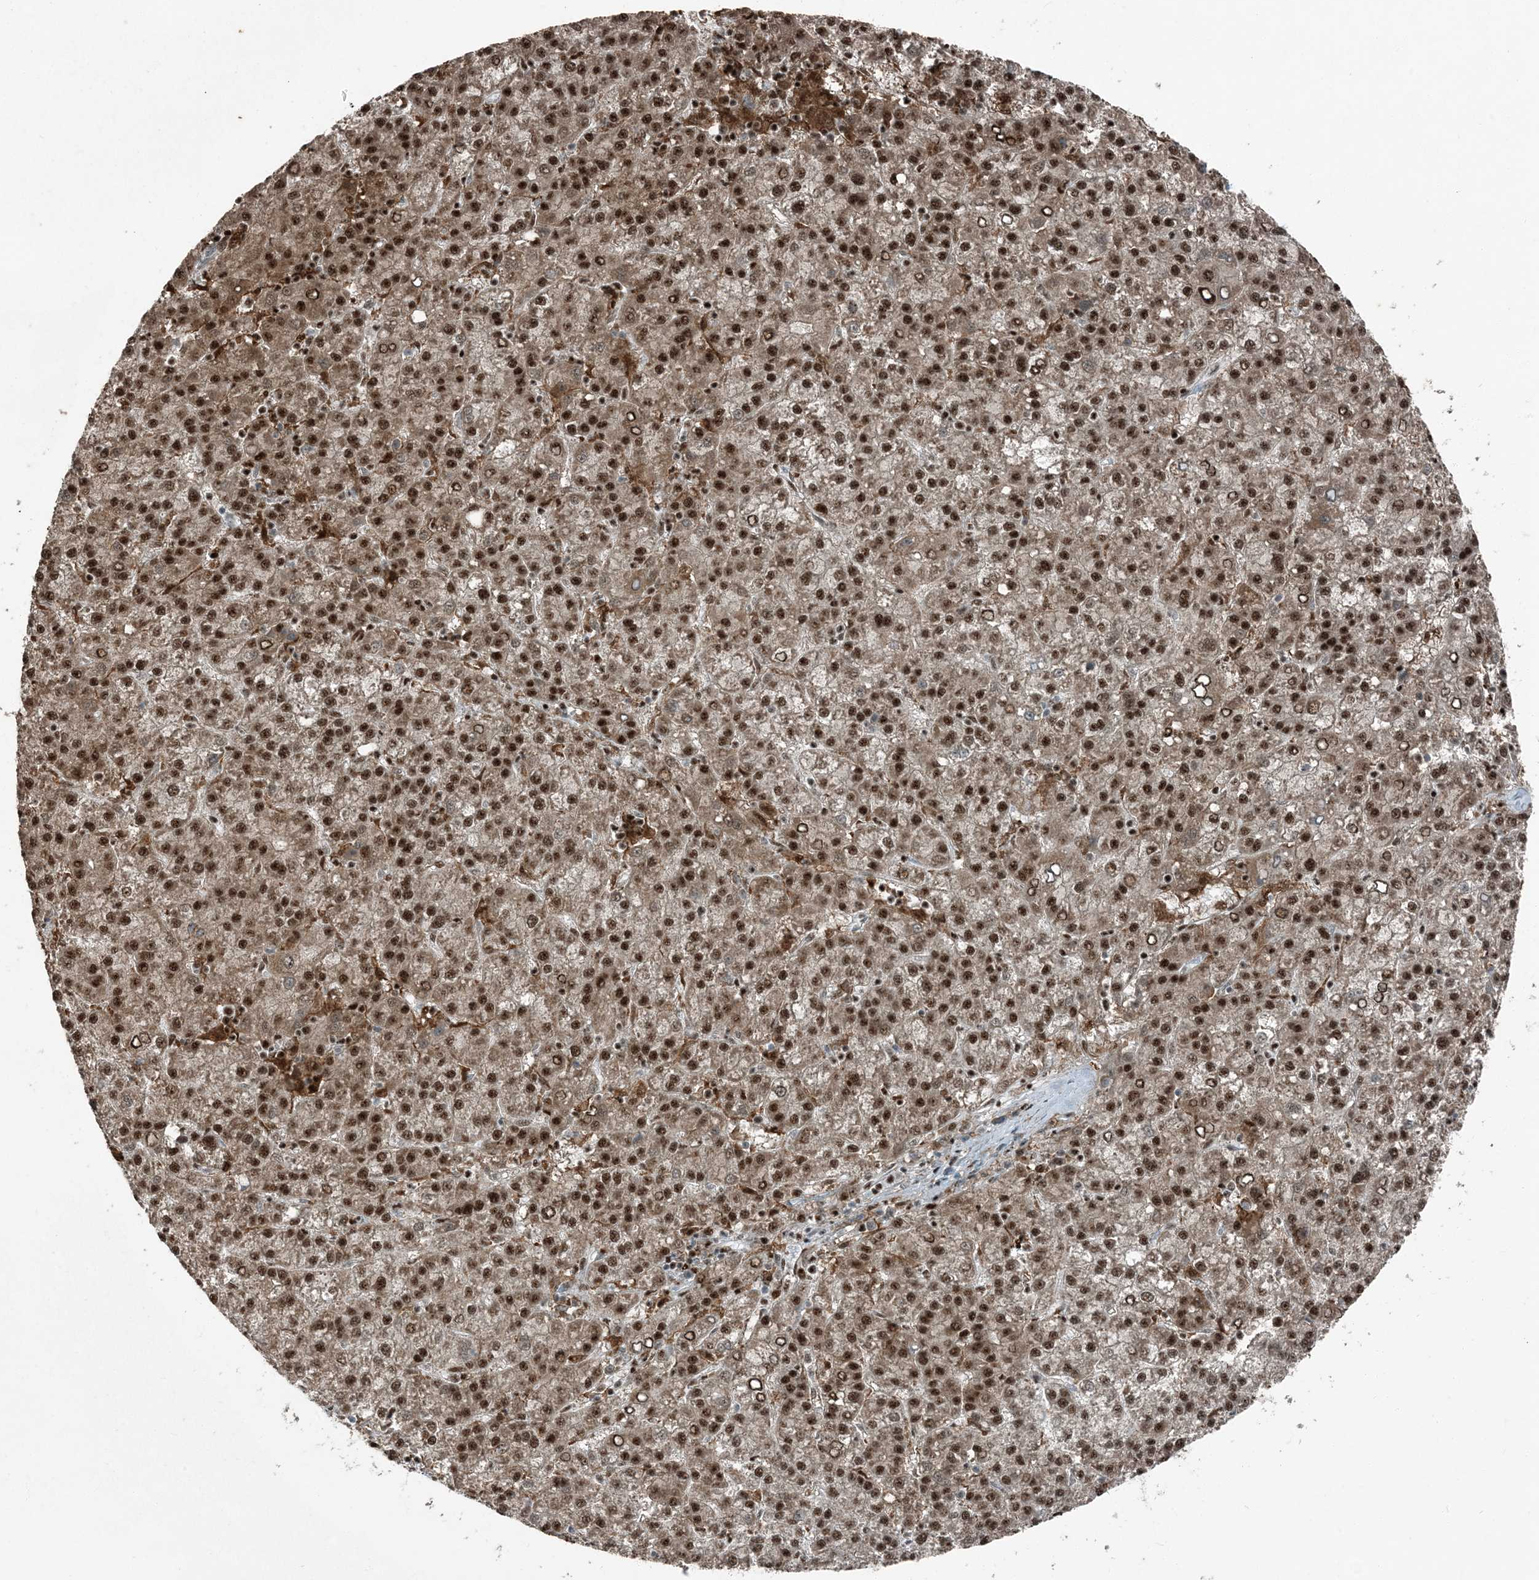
{"staining": {"intensity": "strong", "quantity": ">75%", "location": "cytoplasmic/membranous,nuclear"}, "tissue": "liver cancer", "cell_type": "Tumor cells", "image_type": "cancer", "snomed": [{"axis": "morphology", "description": "Carcinoma, Hepatocellular, NOS"}, {"axis": "topography", "description": "Liver"}], "caption": "Strong cytoplasmic/membranous and nuclear positivity is present in about >75% of tumor cells in liver hepatocellular carcinoma. (Brightfield microscopy of DAB IHC at high magnification).", "gene": "TADA2B", "patient": {"sex": "female", "age": 58}}